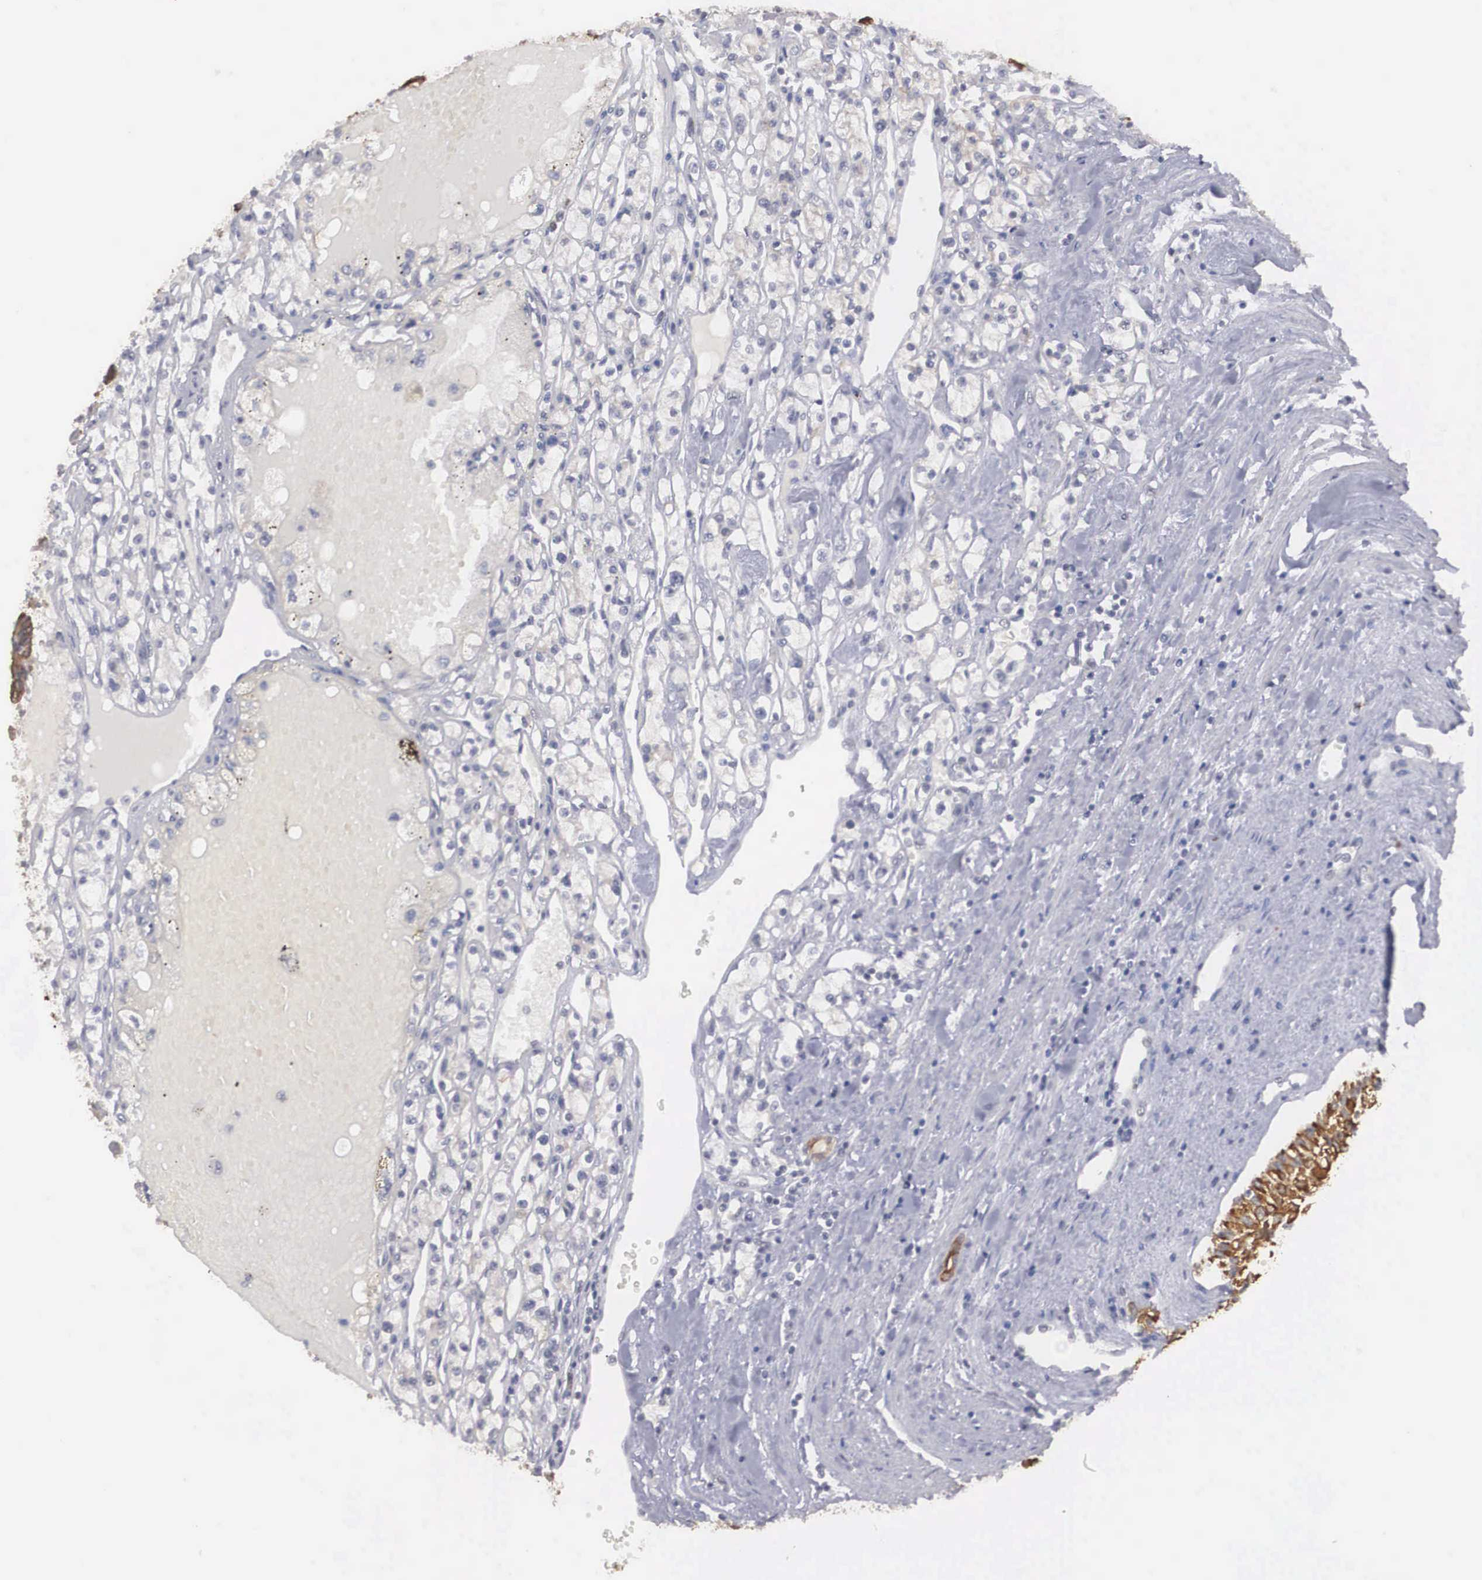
{"staining": {"intensity": "negative", "quantity": "none", "location": "none"}, "tissue": "renal cancer", "cell_type": "Tumor cells", "image_type": "cancer", "snomed": [{"axis": "morphology", "description": "Adenocarcinoma, NOS"}, {"axis": "topography", "description": "Kidney"}], "caption": "DAB (3,3'-diaminobenzidine) immunohistochemical staining of human renal cancer exhibits no significant positivity in tumor cells. (Immunohistochemistry, brightfield microscopy, high magnification).", "gene": "WDR89", "patient": {"sex": "male", "age": 56}}